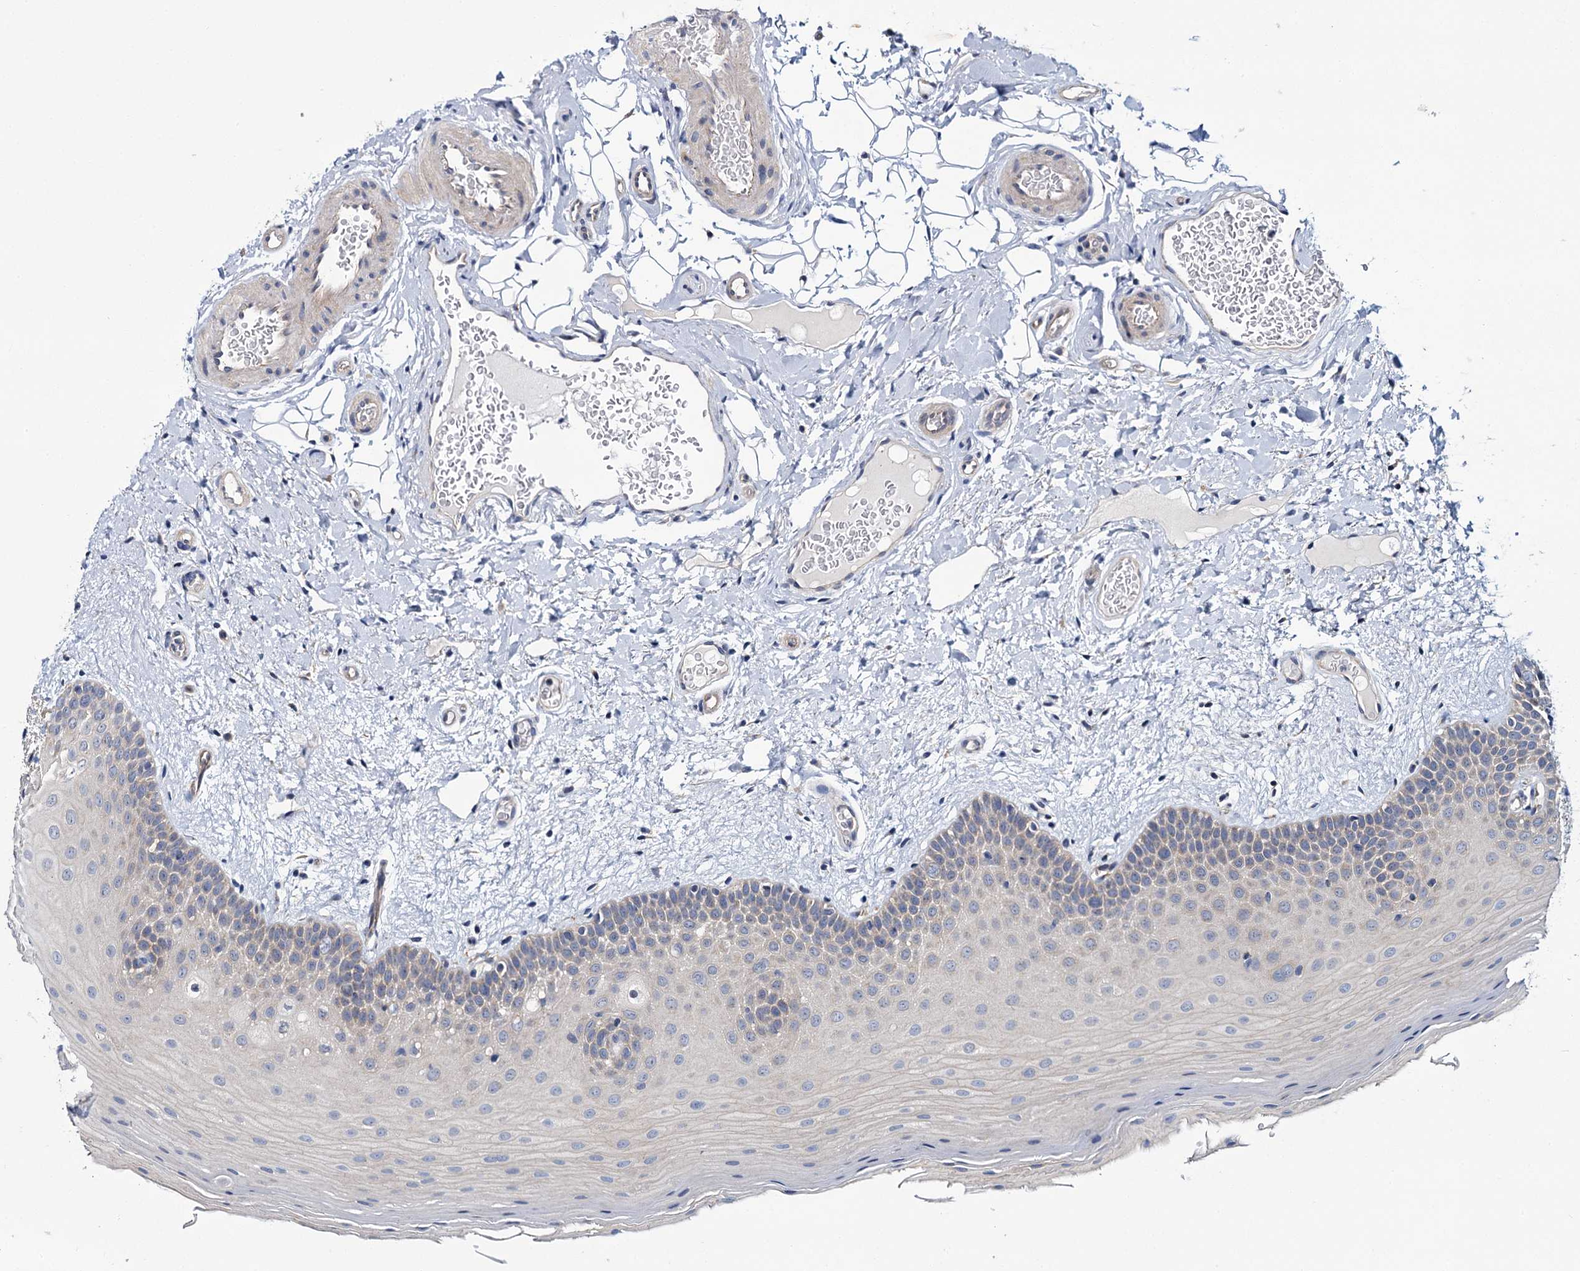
{"staining": {"intensity": "moderate", "quantity": "<25%", "location": "cytoplasmic/membranous"}, "tissue": "oral mucosa", "cell_type": "Squamous epithelial cells", "image_type": "normal", "snomed": [{"axis": "morphology", "description": "Normal tissue, NOS"}, {"axis": "topography", "description": "Oral tissue"}, {"axis": "topography", "description": "Tounge, NOS"}], "caption": "Immunohistochemistry (IHC) micrograph of benign oral mucosa: oral mucosa stained using IHC shows low levels of moderate protein expression localized specifically in the cytoplasmic/membranous of squamous epithelial cells, appearing as a cytoplasmic/membranous brown color.", "gene": "CEP295", "patient": {"sex": "male", "age": 47}}